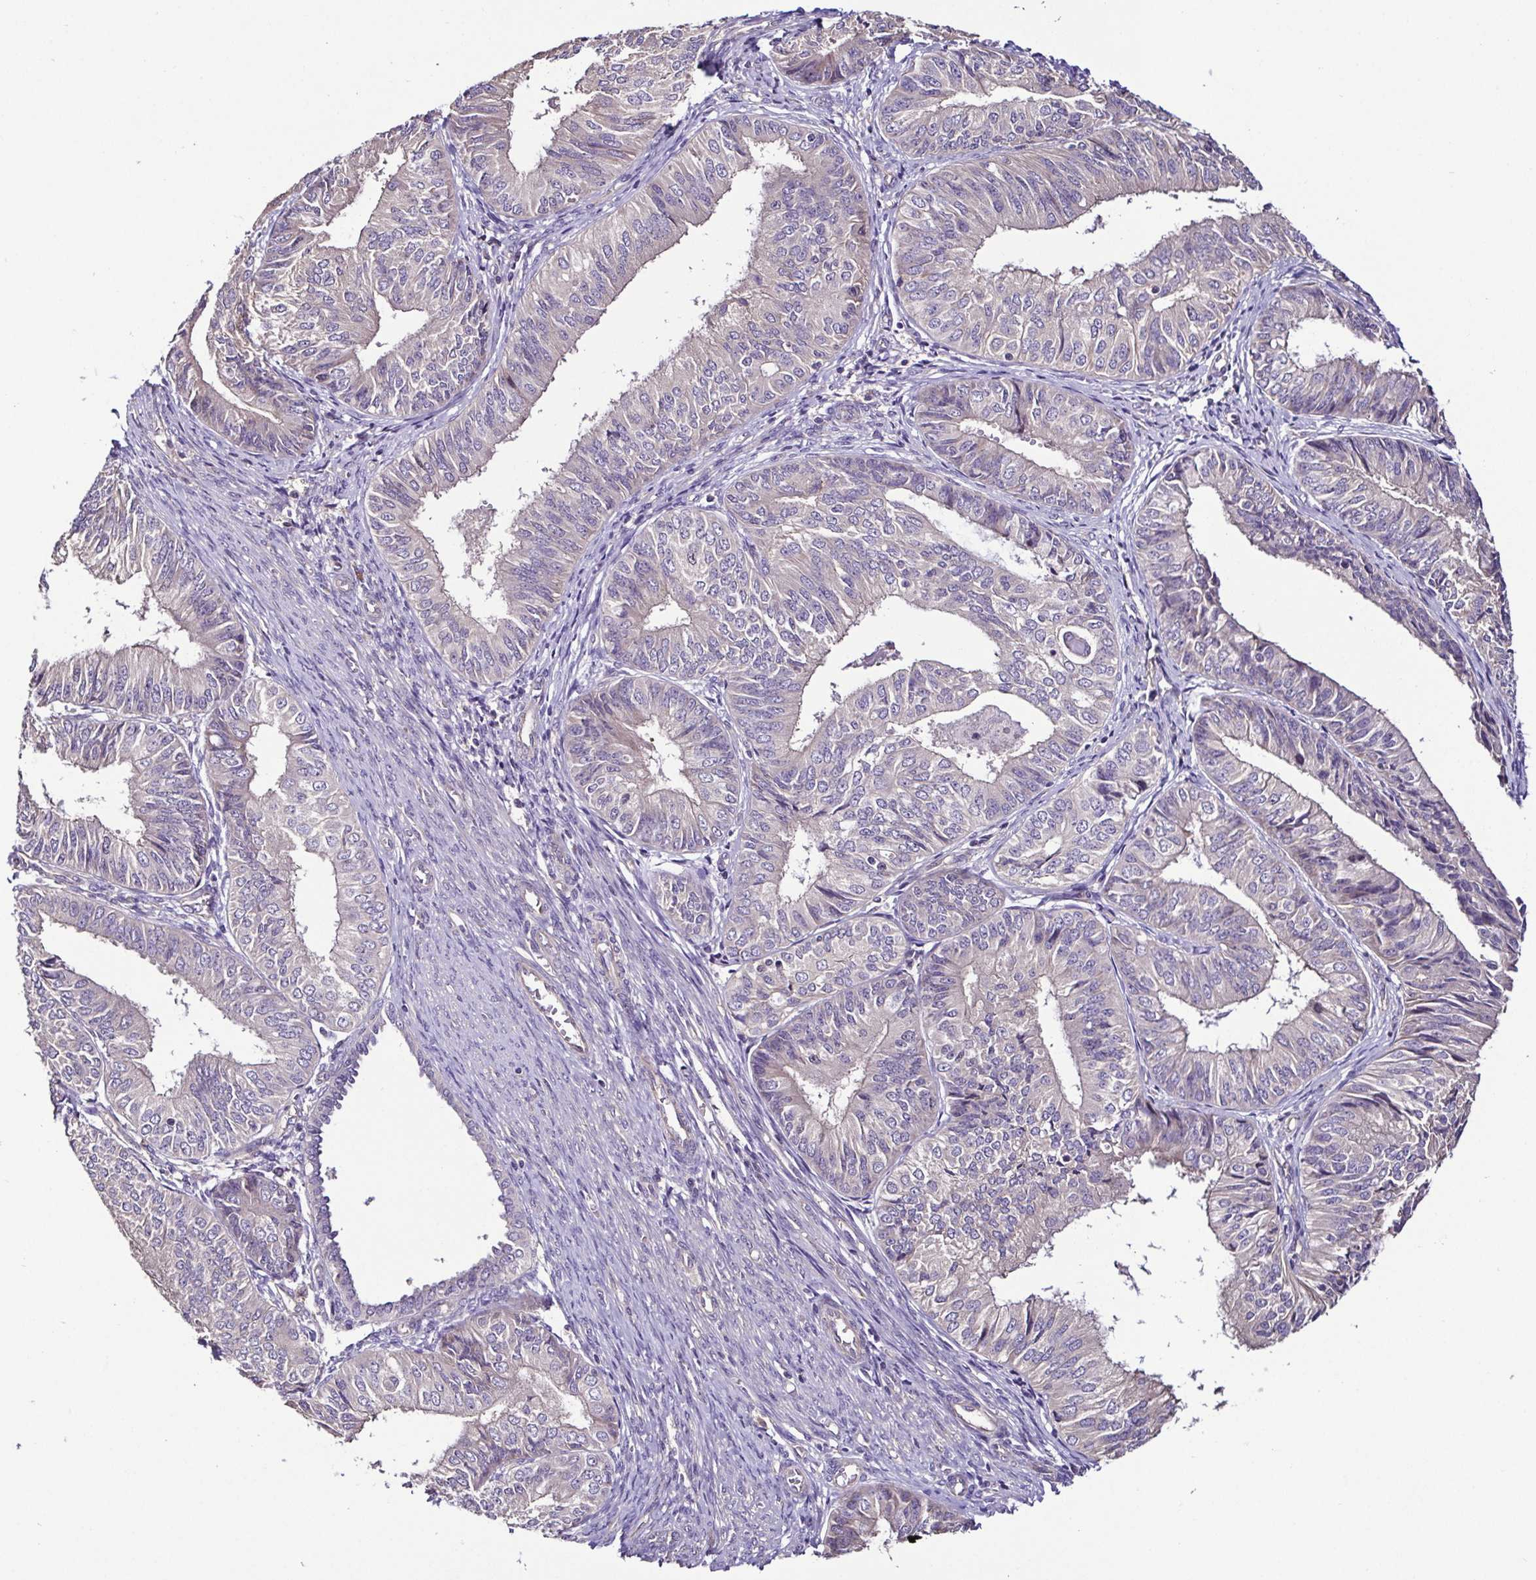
{"staining": {"intensity": "negative", "quantity": "none", "location": "none"}, "tissue": "endometrial cancer", "cell_type": "Tumor cells", "image_type": "cancer", "snomed": [{"axis": "morphology", "description": "Adenocarcinoma, NOS"}, {"axis": "topography", "description": "Endometrium"}], "caption": "This is a micrograph of IHC staining of adenocarcinoma (endometrial), which shows no staining in tumor cells.", "gene": "LMOD2", "patient": {"sex": "female", "age": 58}}